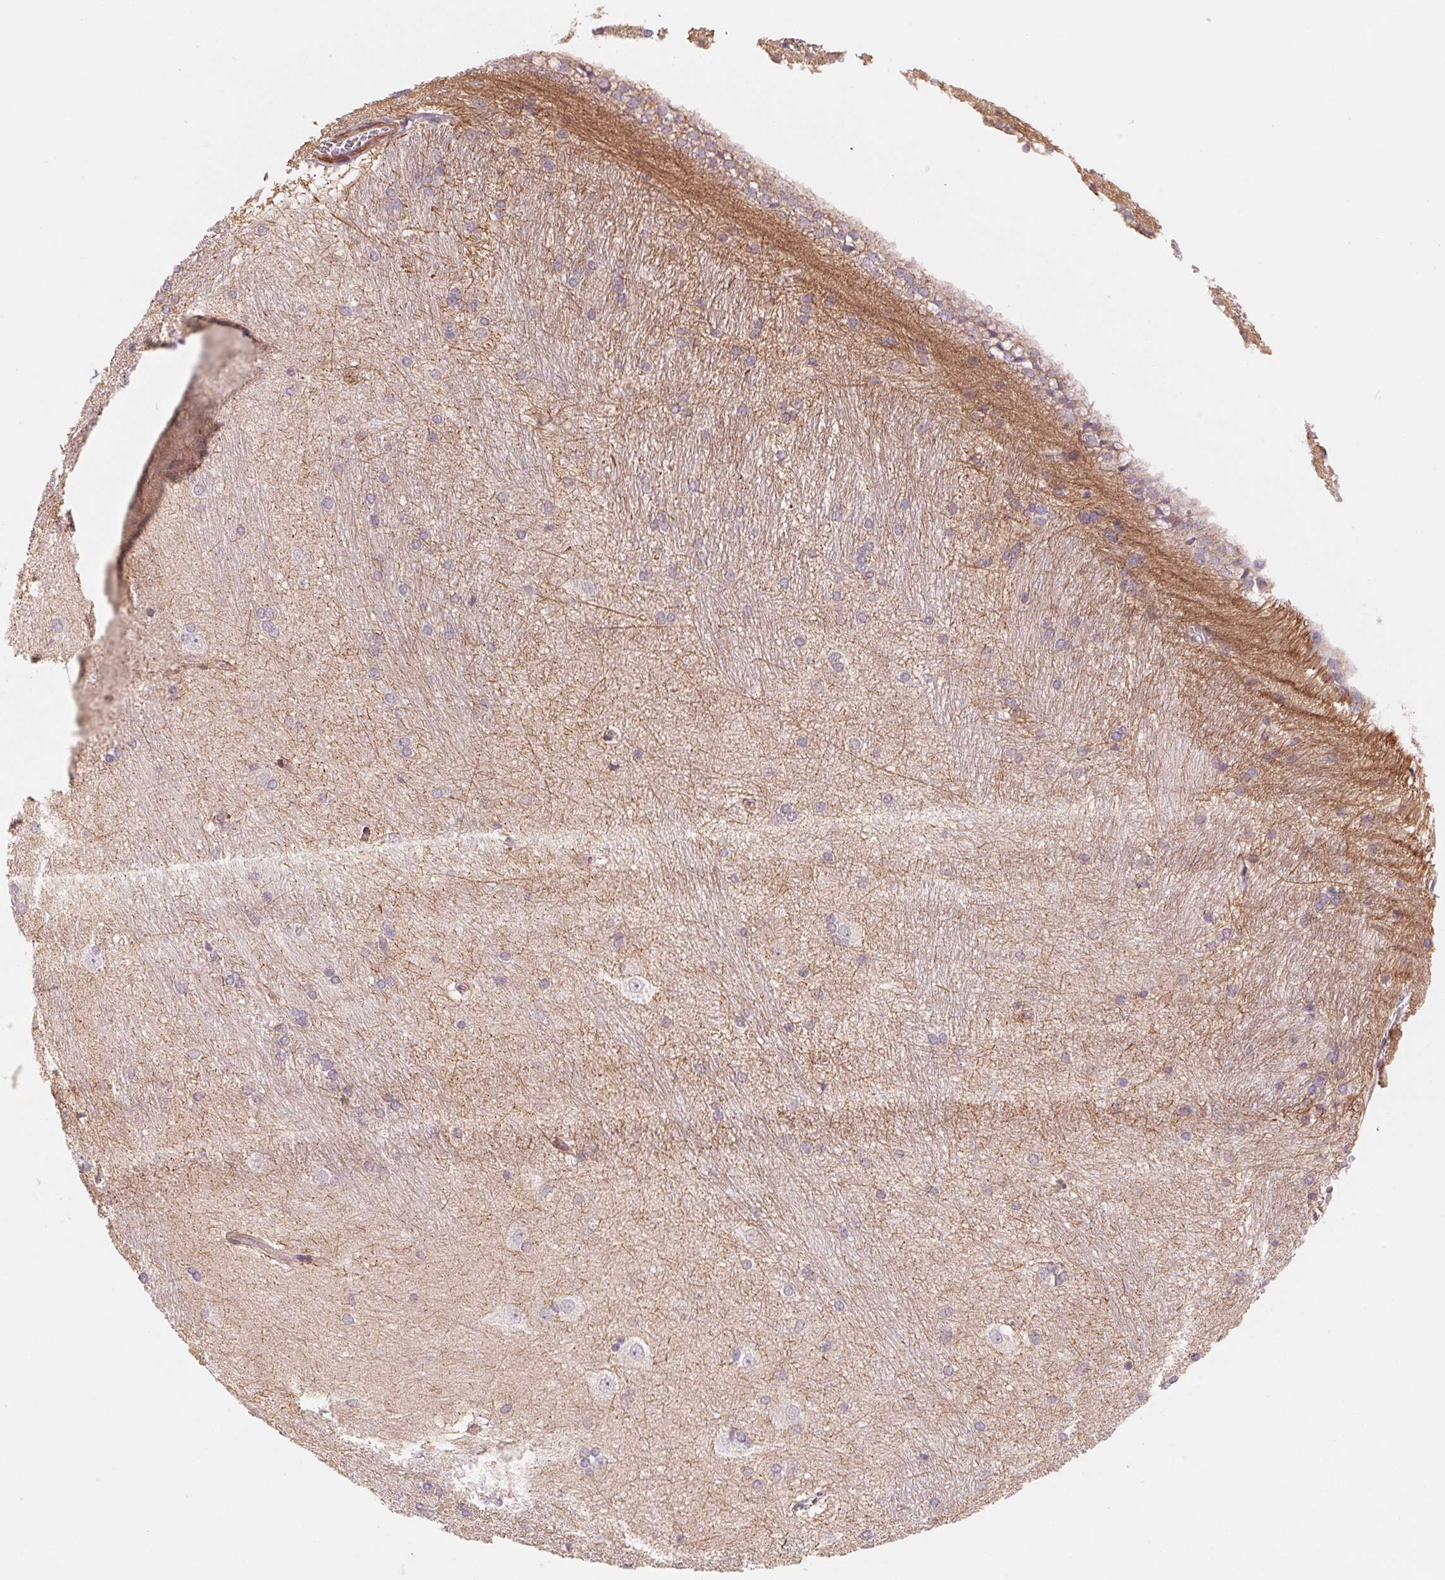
{"staining": {"intensity": "weak", "quantity": "<25%", "location": "cytoplasmic/membranous"}, "tissue": "hippocampus", "cell_type": "Glial cells", "image_type": "normal", "snomed": [{"axis": "morphology", "description": "Normal tissue, NOS"}, {"axis": "topography", "description": "Cerebral cortex"}, {"axis": "topography", "description": "Hippocampus"}], "caption": "This micrograph is of normal hippocampus stained with IHC to label a protein in brown with the nuclei are counter-stained blue. There is no staining in glial cells.", "gene": "CCDC112", "patient": {"sex": "female", "age": 19}}